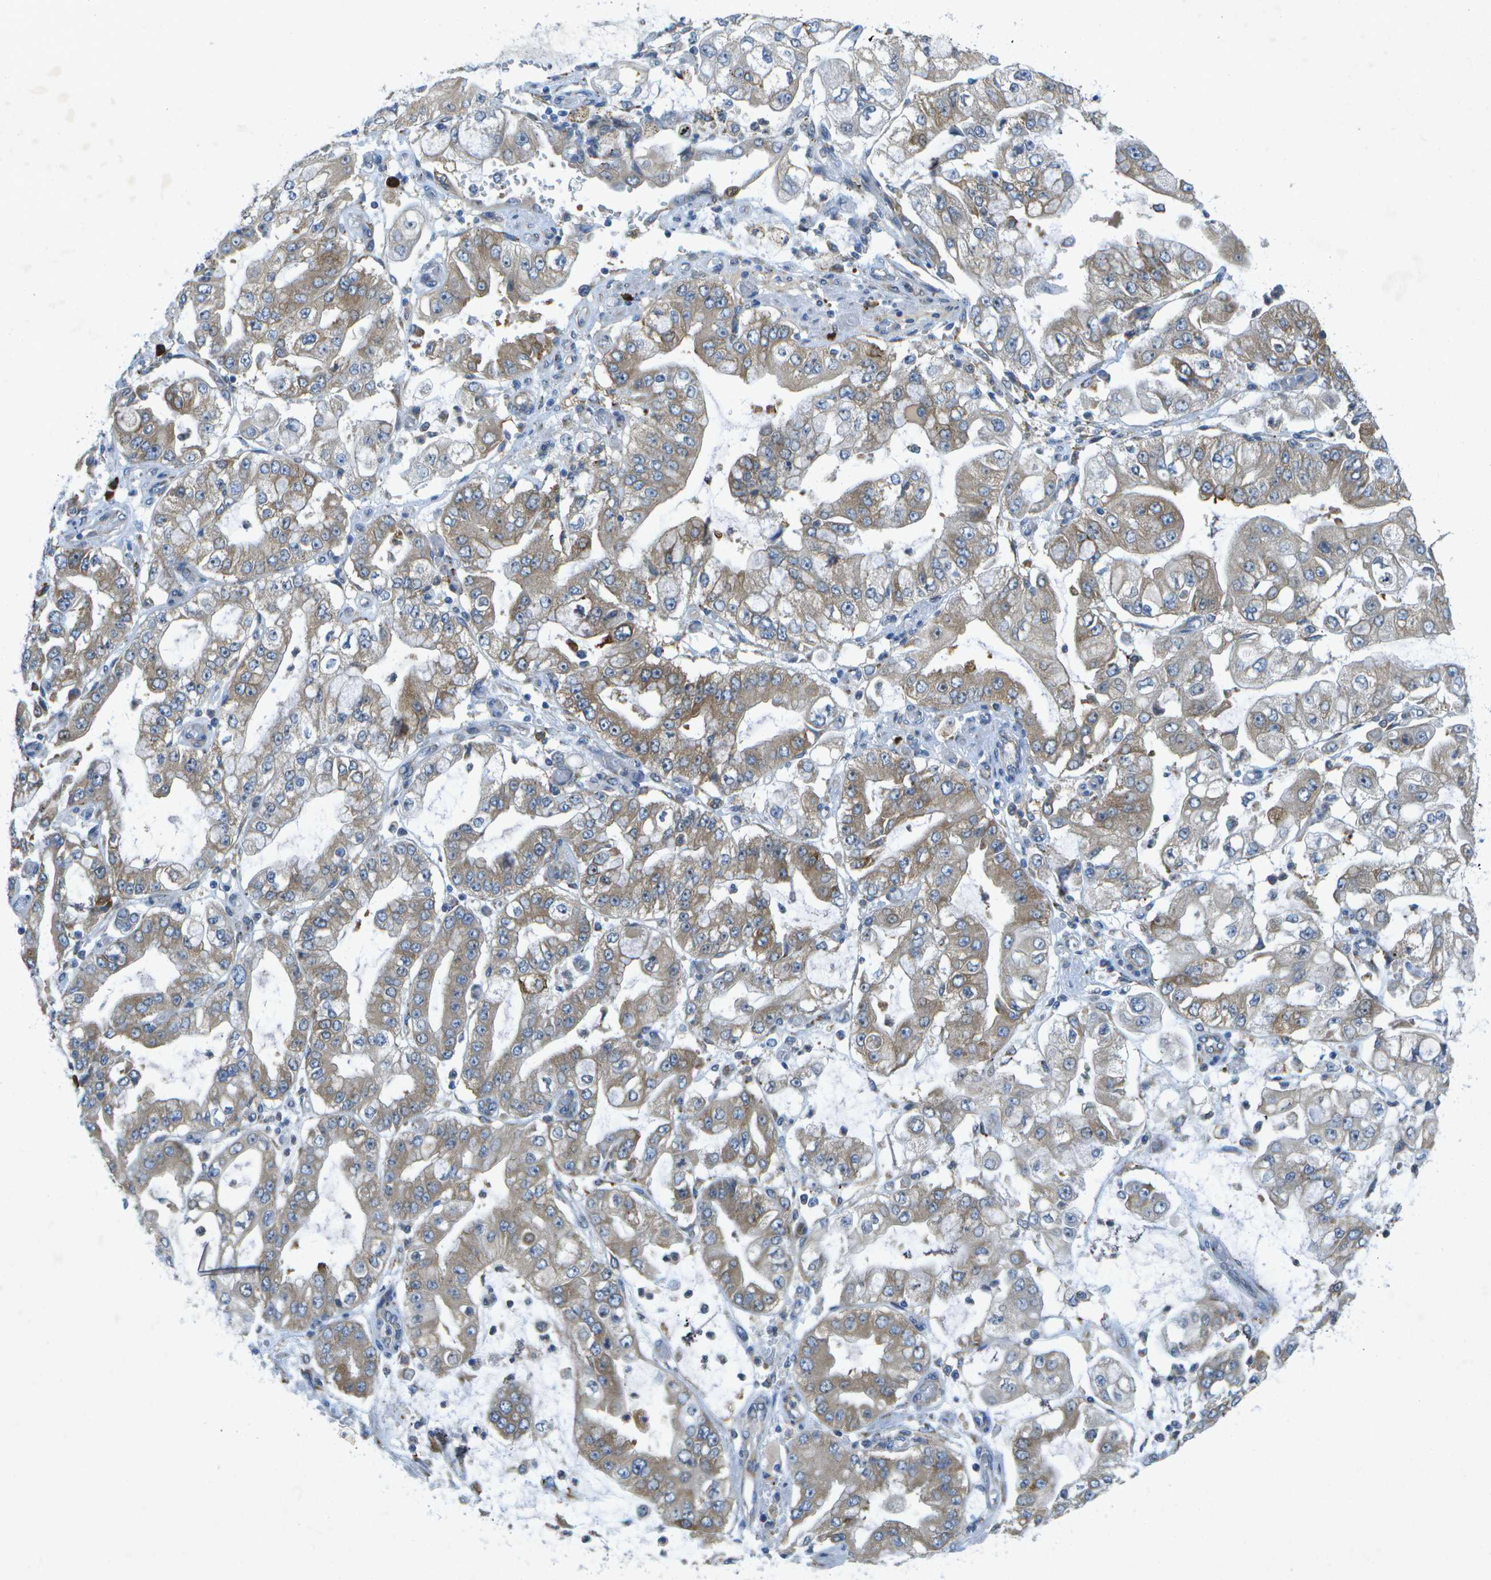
{"staining": {"intensity": "weak", "quantity": ">75%", "location": "cytoplasmic/membranous"}, "tissue": "stomach cancer", "cell_type": "Tumor cells", "image_type": "cancer", "snomed": [{"axis": "morphology", "description": "Adenocarcinoma, NOS"}, {"axis": "topography", "description": "Stomach"}], "caption": "Immunohistochemical staining of human stomach cancer reveals low levels of weak cytoplasmic/membranous staining in approximately >75% of tumor cells. The staining was performed using DAB to visualize the protein expression in brown, while the nuclei were stained in blue with hematoxylin (Magnification: 20x).", "gene": "WNK2", "patient": {"sex": "male", "age": 76}}